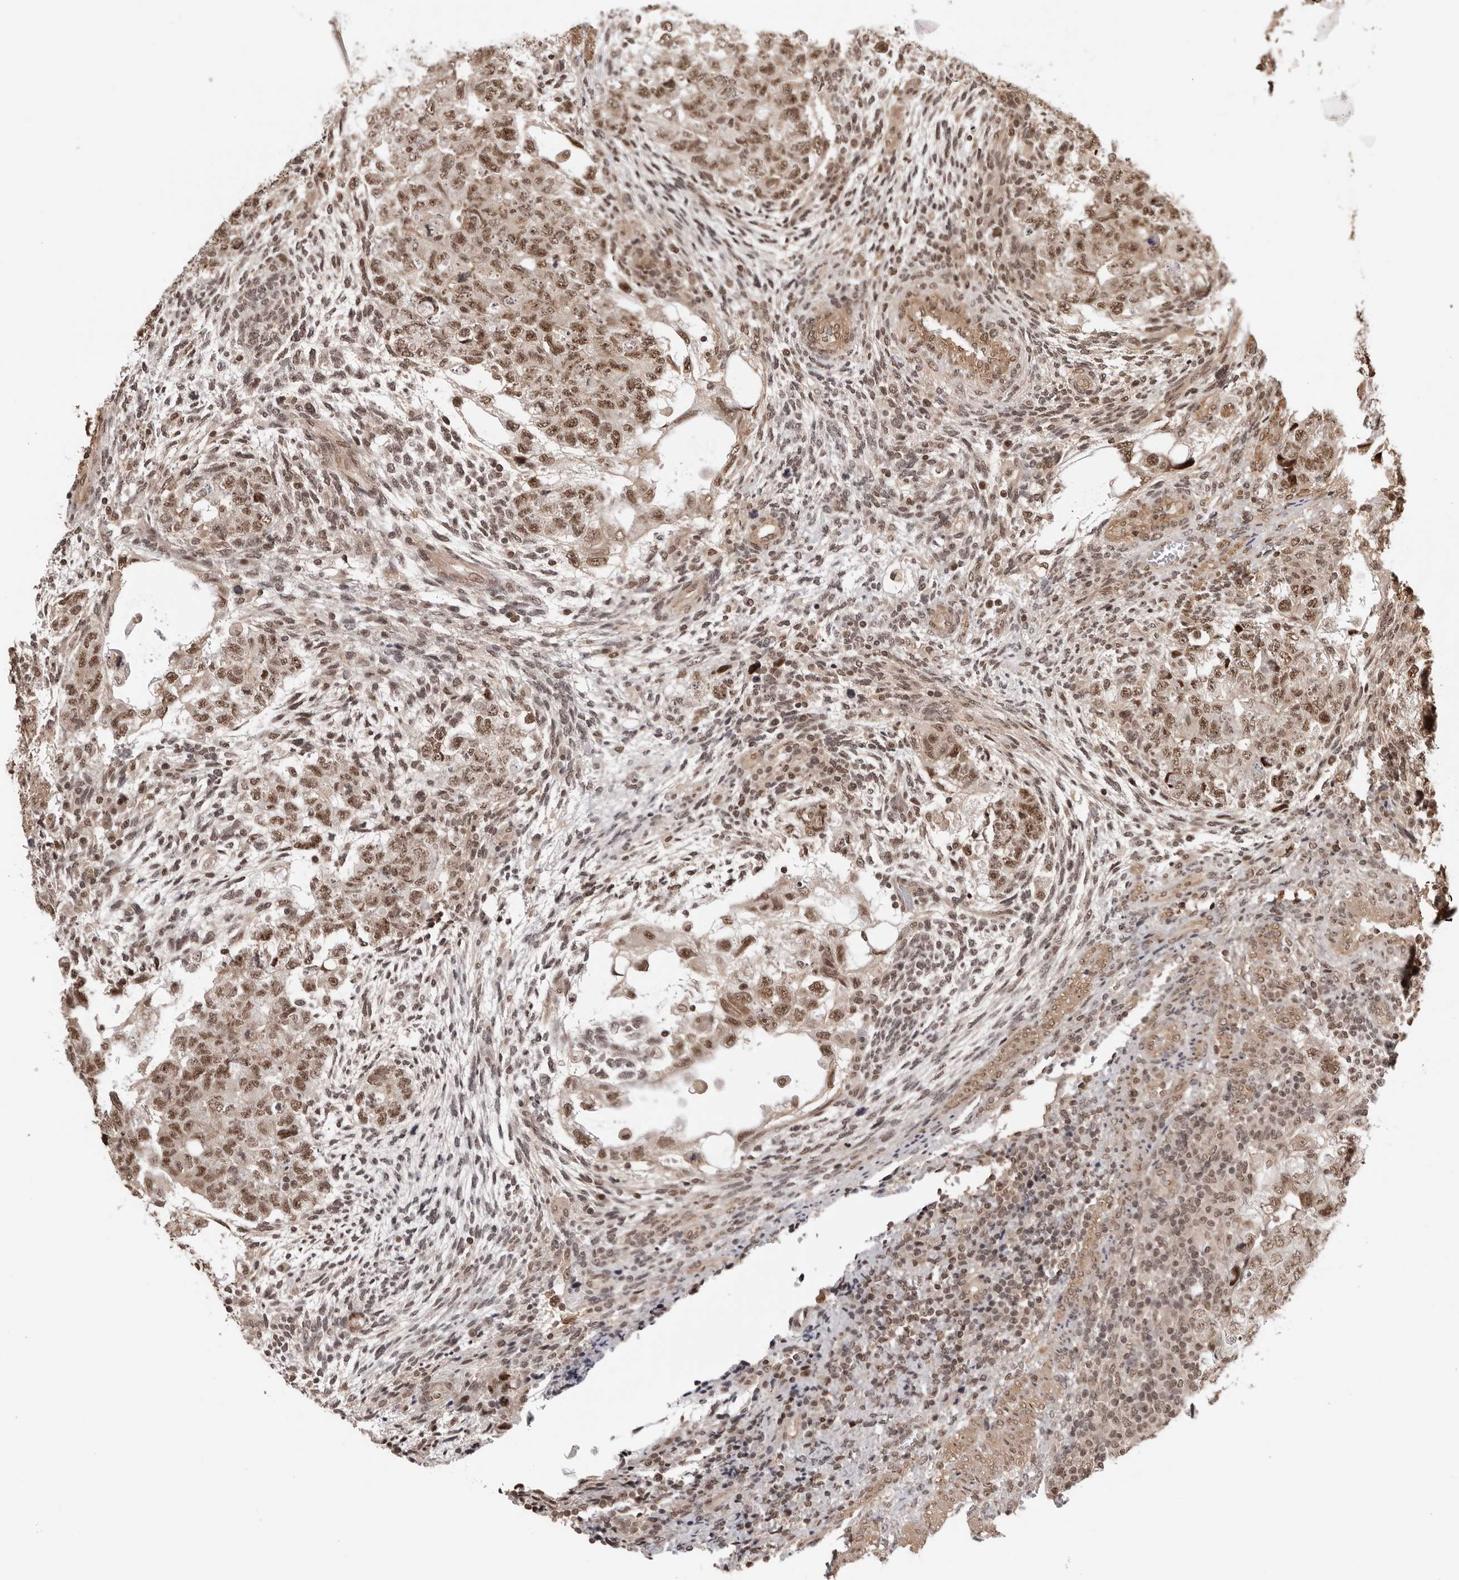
{"staining": {"intensity": "moderate", "quantity": ">75%", "location": "nuclear"}, "tissue": "testis cancer", "cell_type": "Tumor cells", "image_type": "cancer", "snomed": [{"axis": "morphology", "description": "Normal tissue, NOS"}, {"axis": "morphology", "description": "Carcinoma, Embryonal, NOS"}, {"axis": "topography", "description": "Testis"}], "caption": "About >75% of tumor cells in testis cancer (embryonal carcinoma) show moderate nuclear protein expression as visualized by brown immunohistochemical staining.", "gene": "SDE2", "patient": {"sex": "male", "age": 36}}